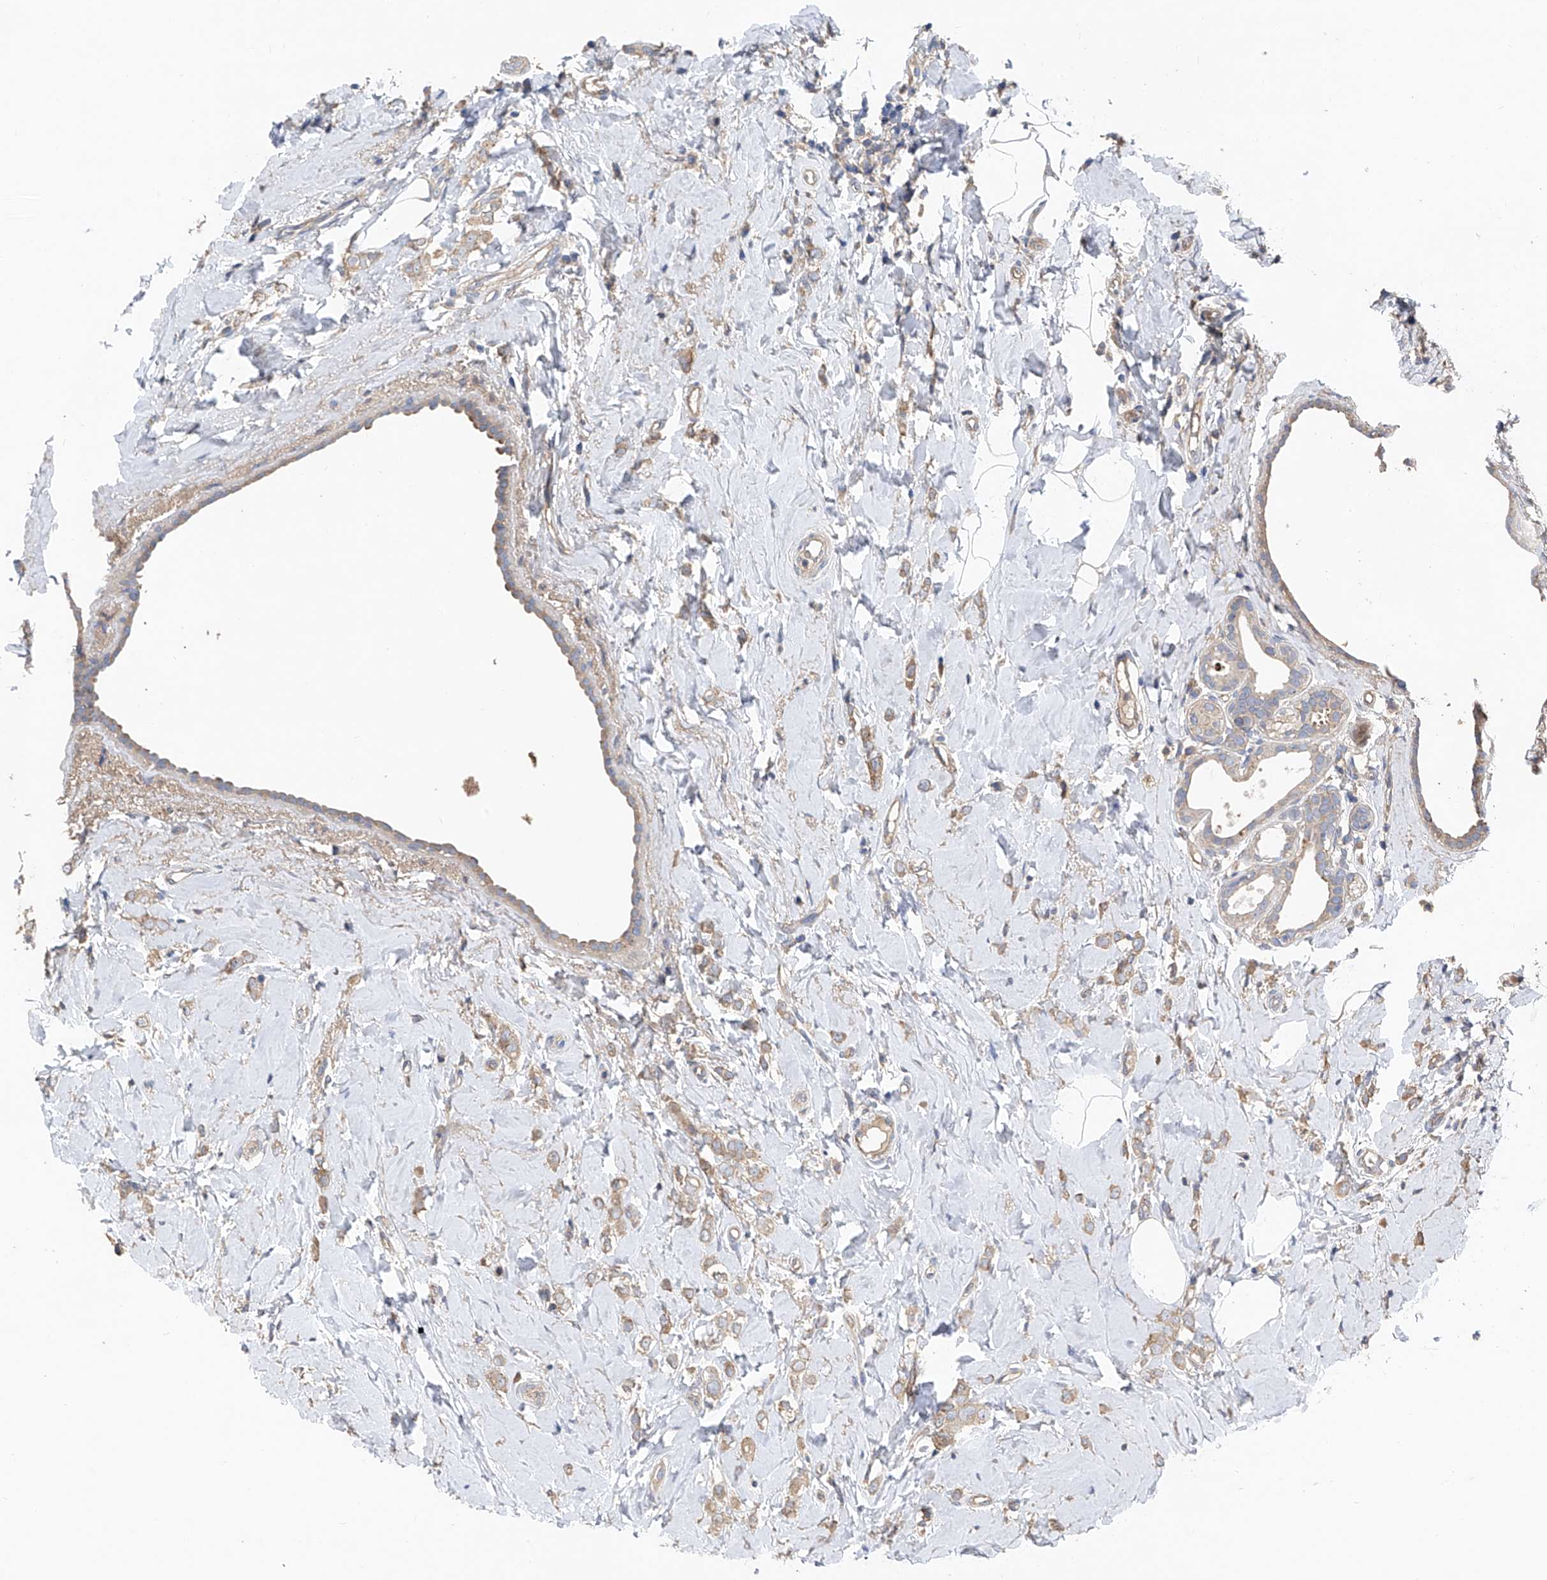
{"staining": {"intensity": "weak", "quantity": ">75%", "location": "cytoplasmic/membranous"}, "tissue": "breast cancer", "cell_type": "Tumor cells", "image_type": "cancer", "snomed": [{"axis": "morphology", "description": "Lobular carcinoma"}, {"axis": "topography", "description": "Breast"}], "caption": "Protein analysis of breast cancer tissue shows weak cytoplasmic/membranous staining in about >75% of tumor cells. (brown staining indicates protein expression, while blue staining denotes nuclei).", "gene": "PTK2", "patient": {"sex": "female", "age": 47}}